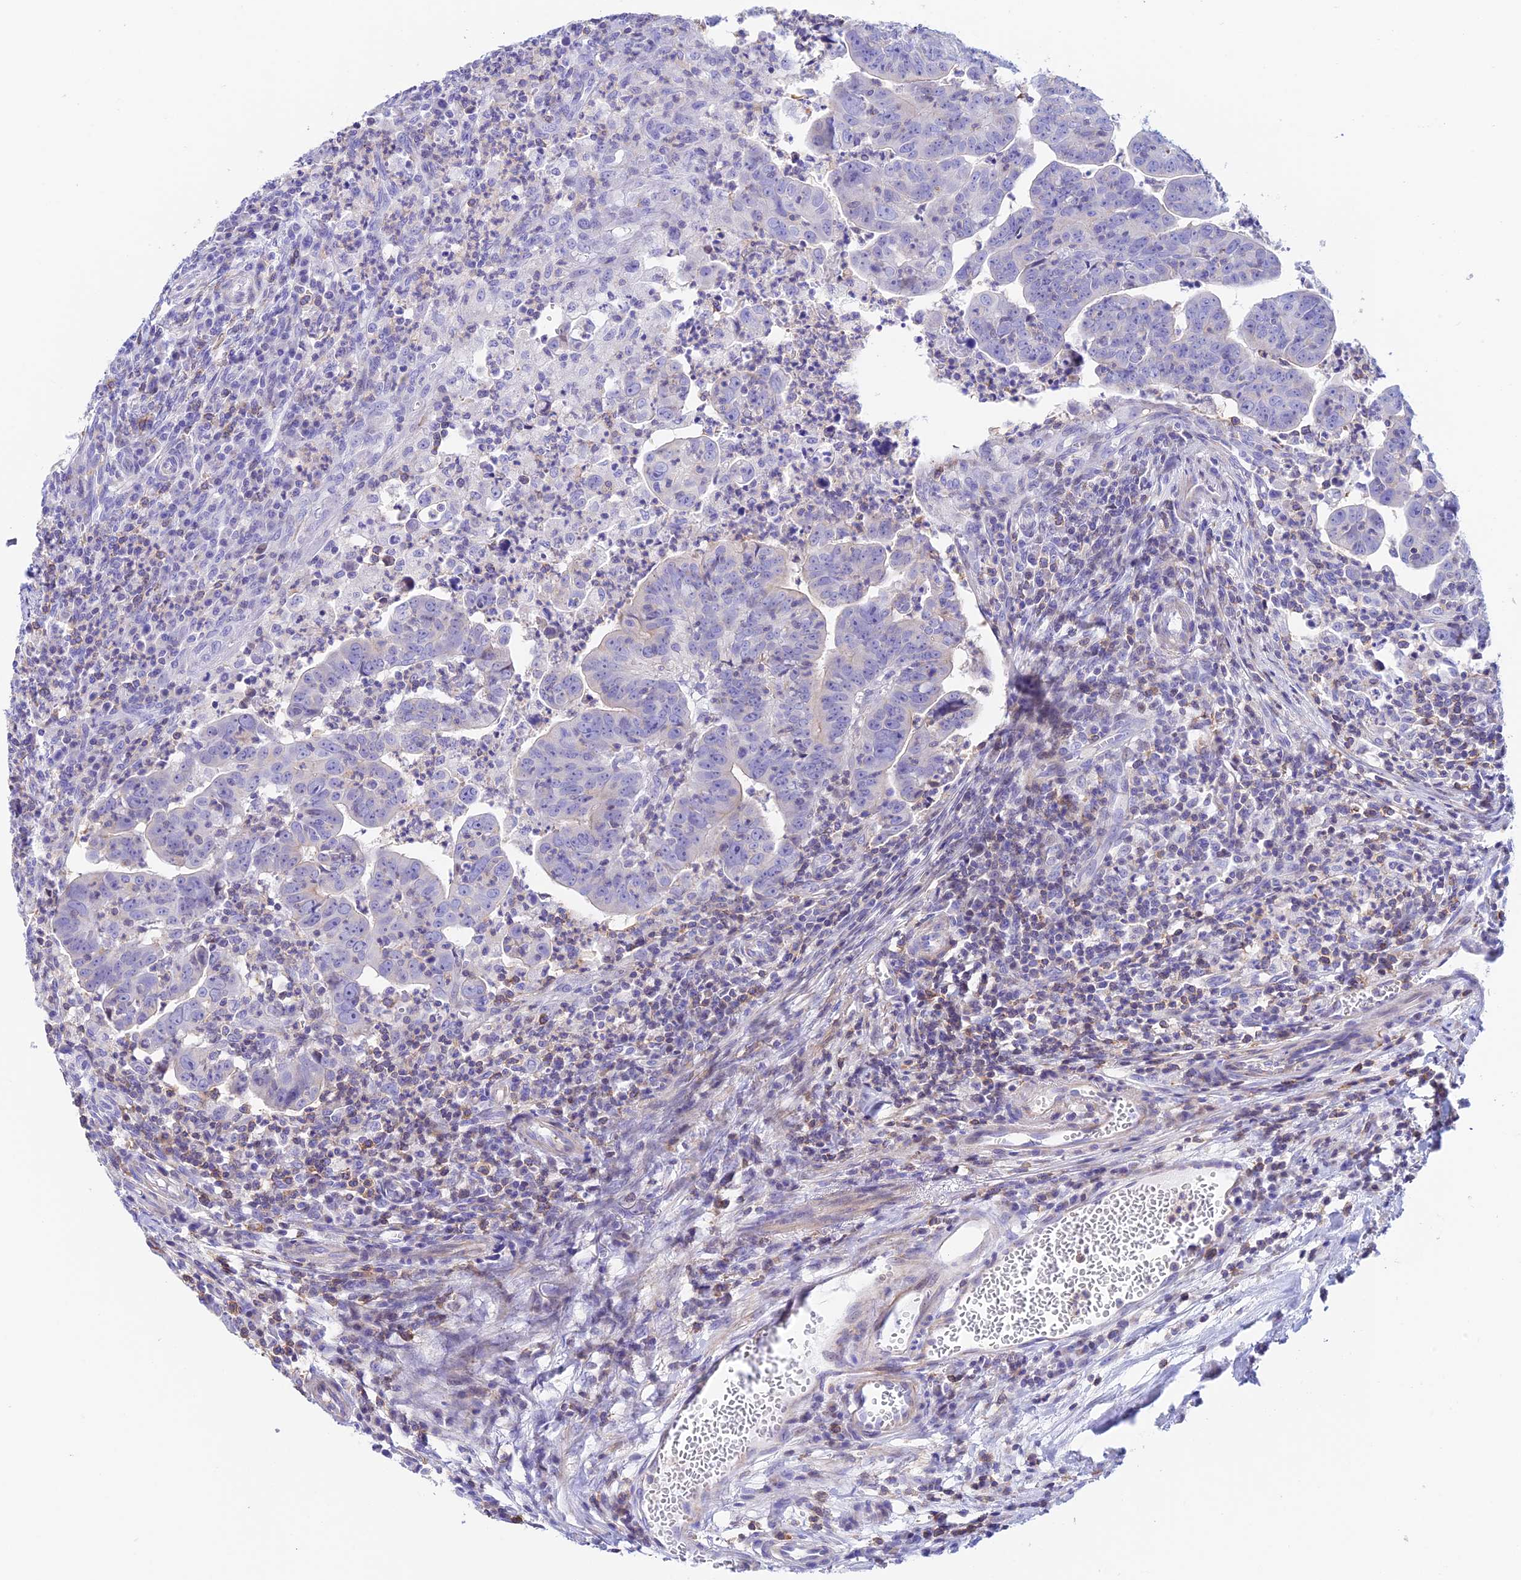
{"staining": {"intensity": "negative", "quantity": "none", "location": "none"}, "tissue": "colorectal cancer", "cell_type": "Tumor cells", "image_type": "cancer", "snomed": [{"axis": "morphology", "description": "Adenocarcinoma, NOS"}, {"axis": "topography", "description": "Rectum"}], "caption": "Tumor cells show no significant protein expression in colorectal cancer. The staining is performed using DAB brown chromogen with nuclei counter-stained in using hematoxylin.", "gene": "PRIM1", "patient": {"sex": "male", "age": 69}}